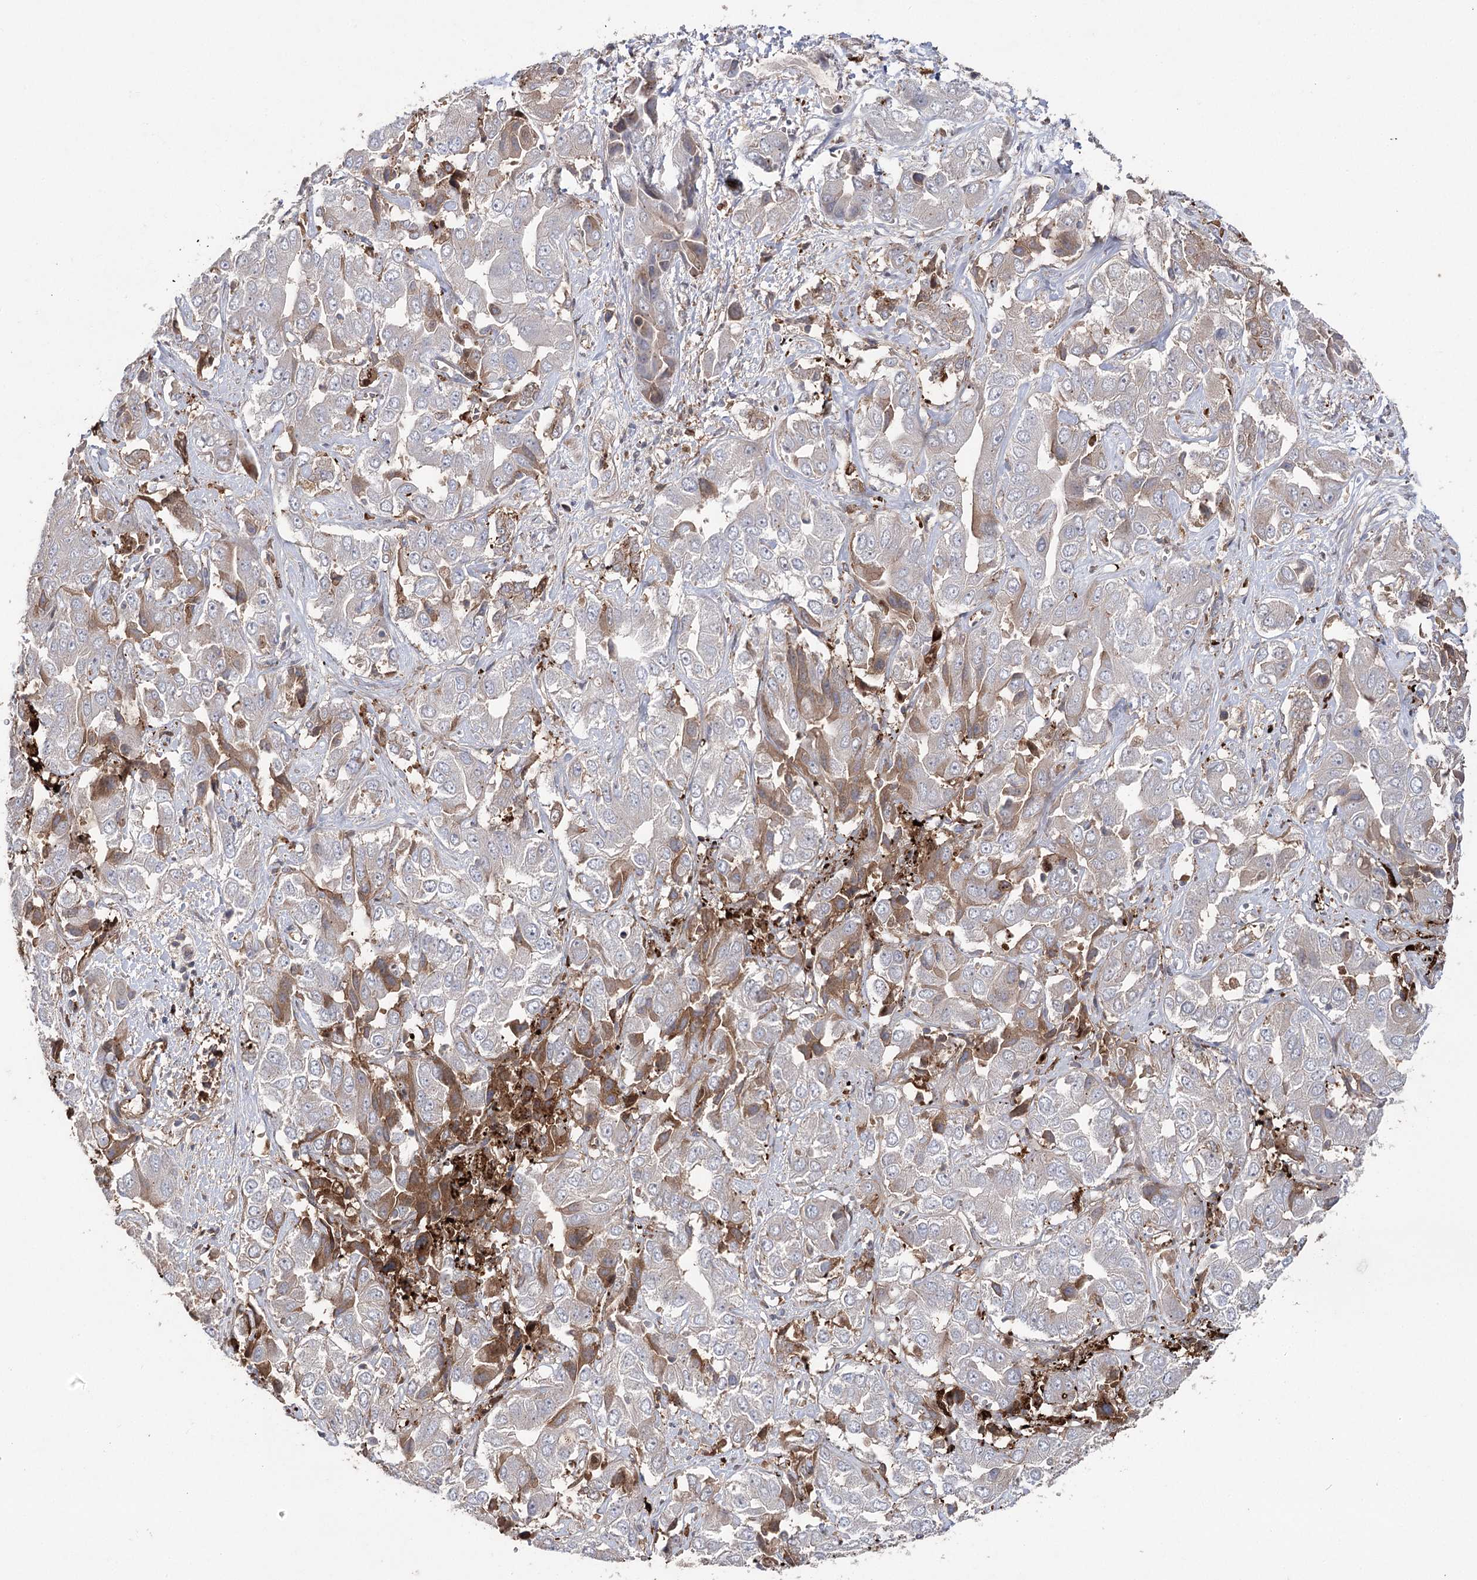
{"staining": {"intensity": "moderate", "quantity": "<25%", "location": "cytoplasmic/membranous"}, "tissue": "liver cancer", "cell_type": "Tumor cells", "image_type": "cancer", "snomed": [{"axis": "morphology", "description": "Cholangiocarcinoma"}, {"axis": "topography", "description": "Liver"}], "caption": "An immunohistochemistry micrograph of neoplastic tissue is shown. Protein staining in brown labels moderate cytoplasmic/membranous positivity in liver cholangiocarcinoma within tumor cells.", "gene": "OTUD1", "patient": {"sex": "female", "age": 52}}